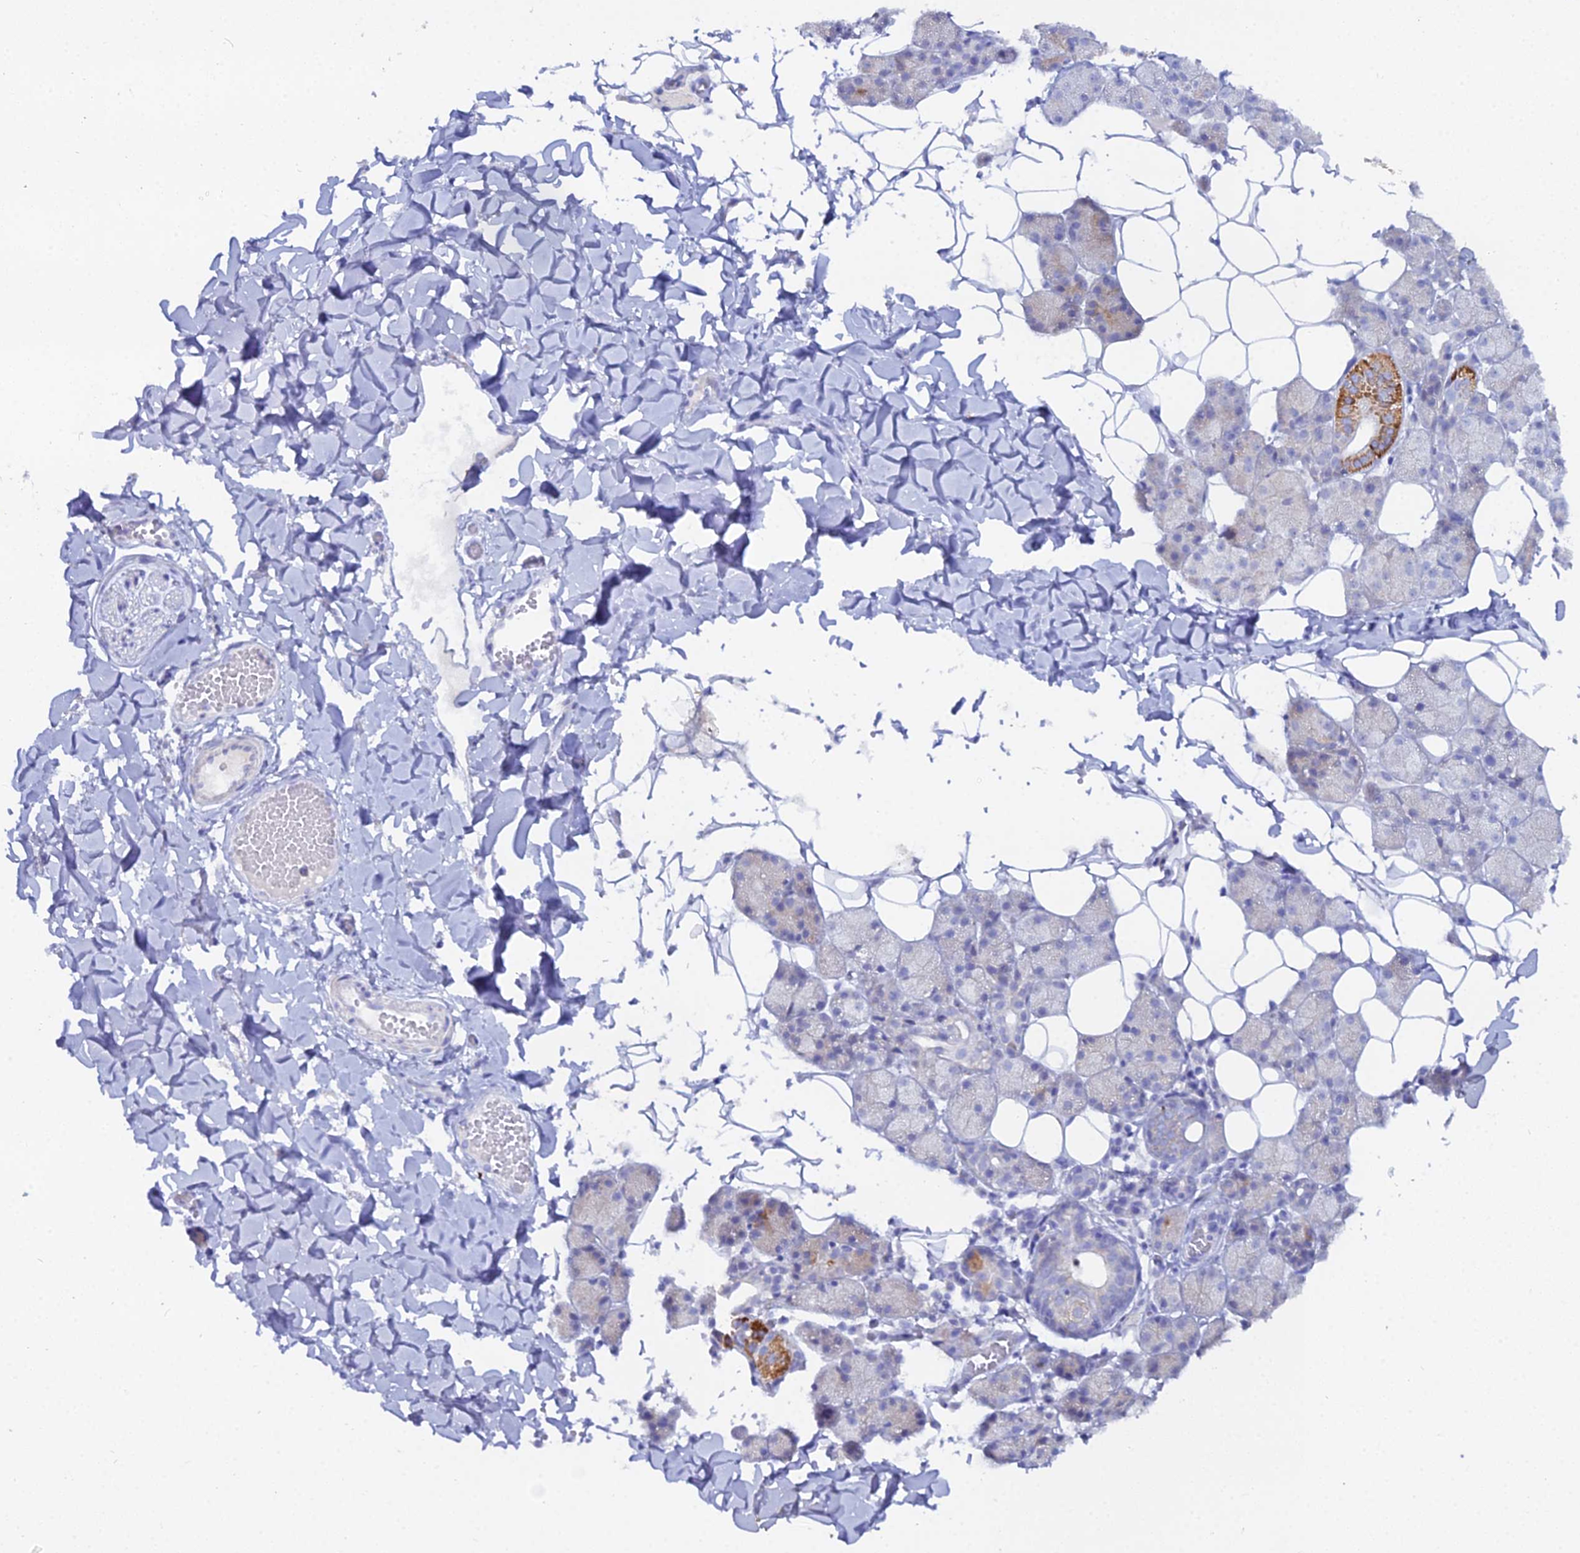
{"staining": {"intensity": "strong", "quantity": "<25%", "location": "cytoplasmic/membranous"}, "tissue": "salivary gland", "cell_type": "Glandular cells", "image_type": "normal", "snomed": [{"axis": "morphology", "description": "Normal tissue, NOS"}, {"axis": "topography", "description": "Salivary gland"}], "caption": "The photomicrograph reveals immunohistochemical staining of unremarkable salivary gland. There is strong cytoplasmic/membranous staining is seen in about <25% of glandular cells.", "gene": "DHX34", "patient": {"sex": "female", "age": 33}}